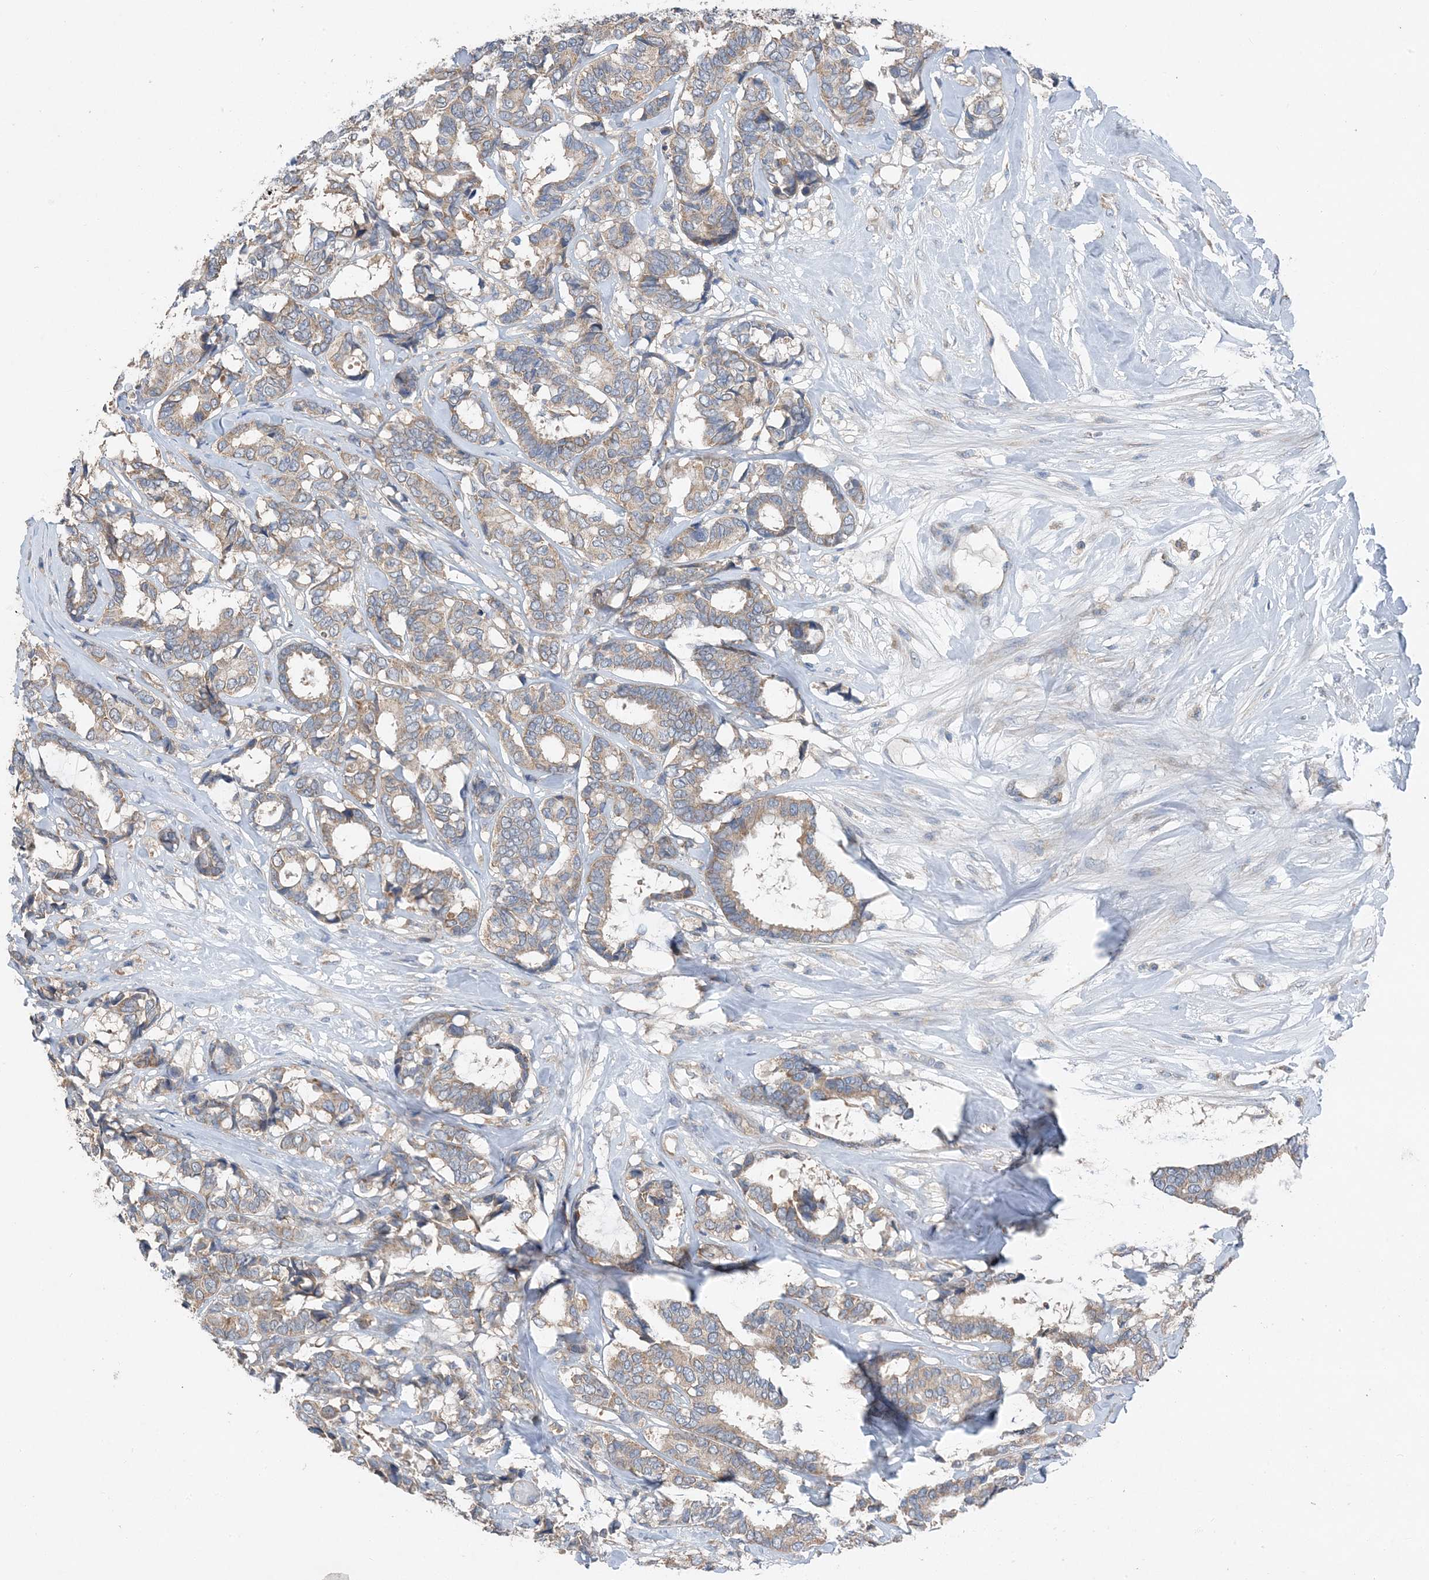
{"staining": {"intensity": "weak", "quantity": ">75%", "location": "cytoplasmic/membranous"}, "tissue": "breast cancer", "cell_type": "Tumor cells", "image_type": "cancer", "snomed": [{"axis": "morphology", "description": "Duct carcinoma"}, {"axis": "topography", "description": "Breast"}], "caption": "A brown stain shows weak cytoplasmic/membranous positivity of a protein in infiltrating ductal carcinoma (breast) tumor cells.", "gene": "DHX30", "patient": {"sex": "female", "age": 87}}